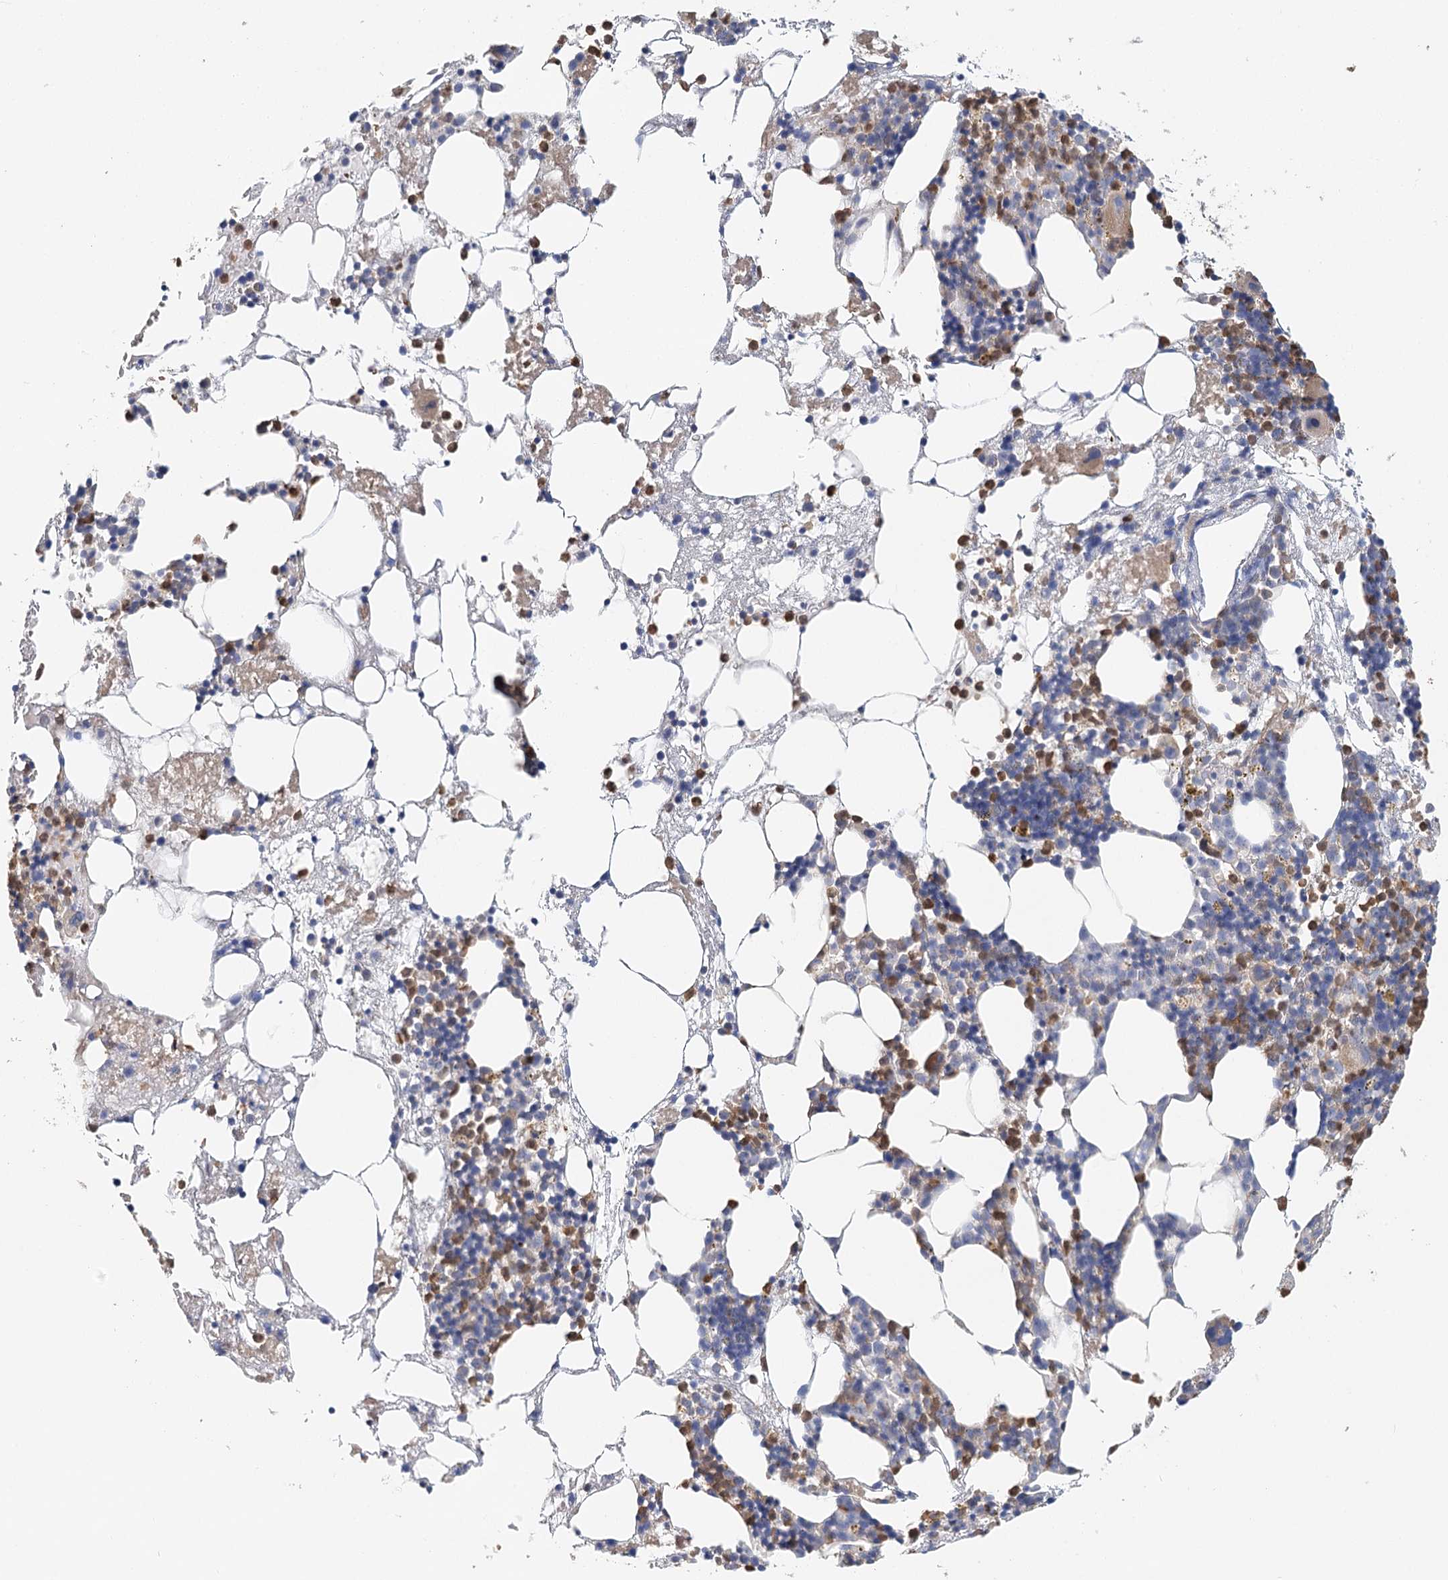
{"staining": {"intensity": "moderate", "quantity": "25%-75%", "location": "cytoplasmic/membranous"}, "tissue": "bone marrow", "cell_type": "Hematopoietic cells", "image_type": "normal", "snomed": [{"axis": "morphology", "description": "Normal tissue, NOS"}, {"axis": "topography", "description": "Bone marrow"}], "caption": "Bone marrow stained with IHC reveals moderate cytoplasmic/membranous staining in approximately 25%-75% of hematopoietic cells.", "gene": "EPB41L5", "patient": {"sex": "male", "age": 48}}